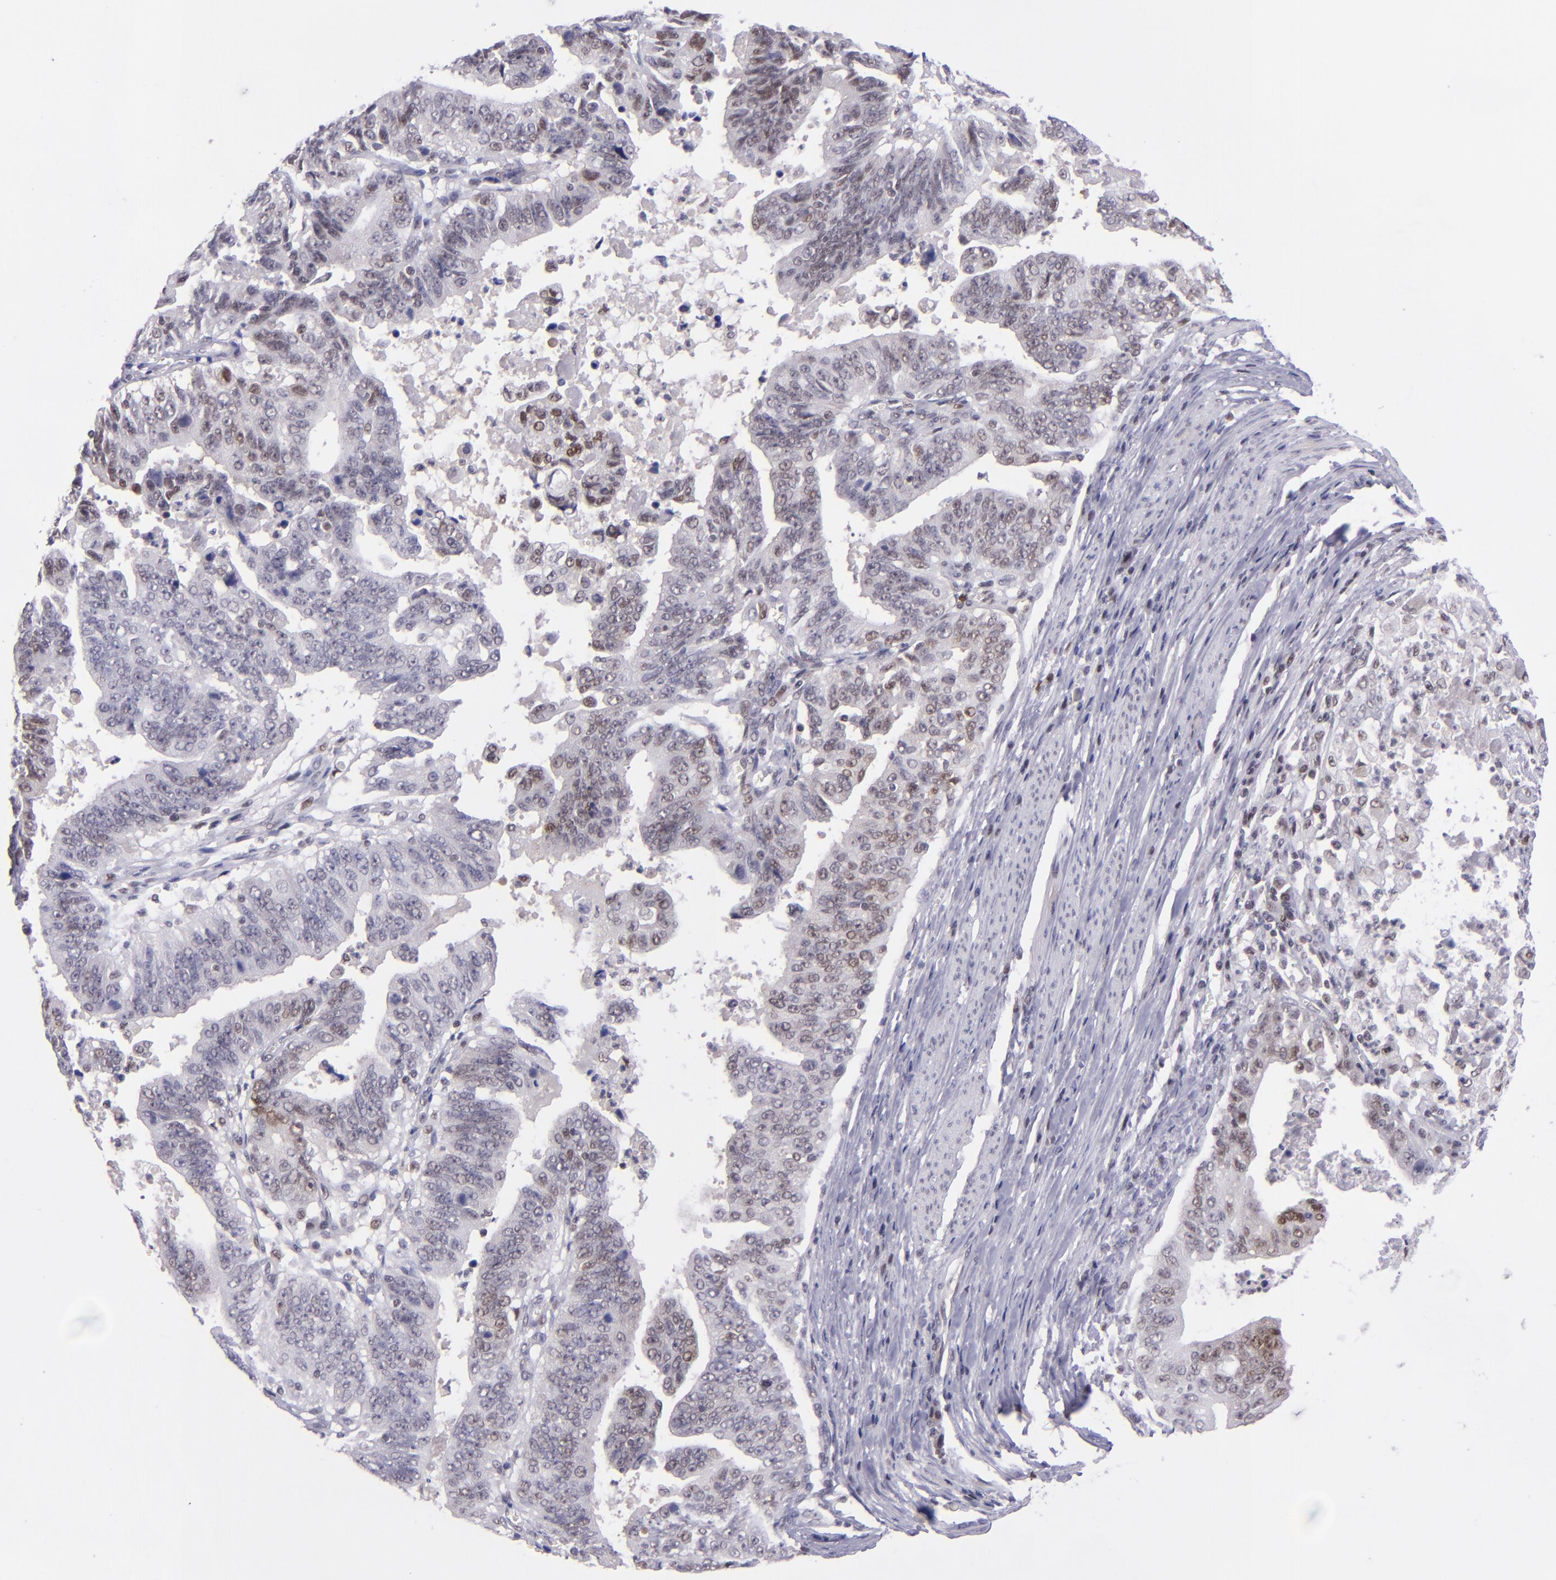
{"staining": {"intensity": "weak", "quantity": ">75%", "location": "cytoplasmic/membranous,nuclear"}, "tissue": "stomach cancer", "cell_type": "Tumor cells", "image_type": "cancer", "snomed": [{"axis": "morphology", "description": "Adenocarcinoma, NOS"}, {"axis": "topography", "description": "Stomach, upper"}], "caption": "Adenocarcinoma (stomach) was stained to show a protein in brown. There is low levels of weak cytoplasmic/membranous and nuclear expression in about >75% of tumor cells.", "gene": "BAG1", "patient": {"sex": "female", "age": 50}}